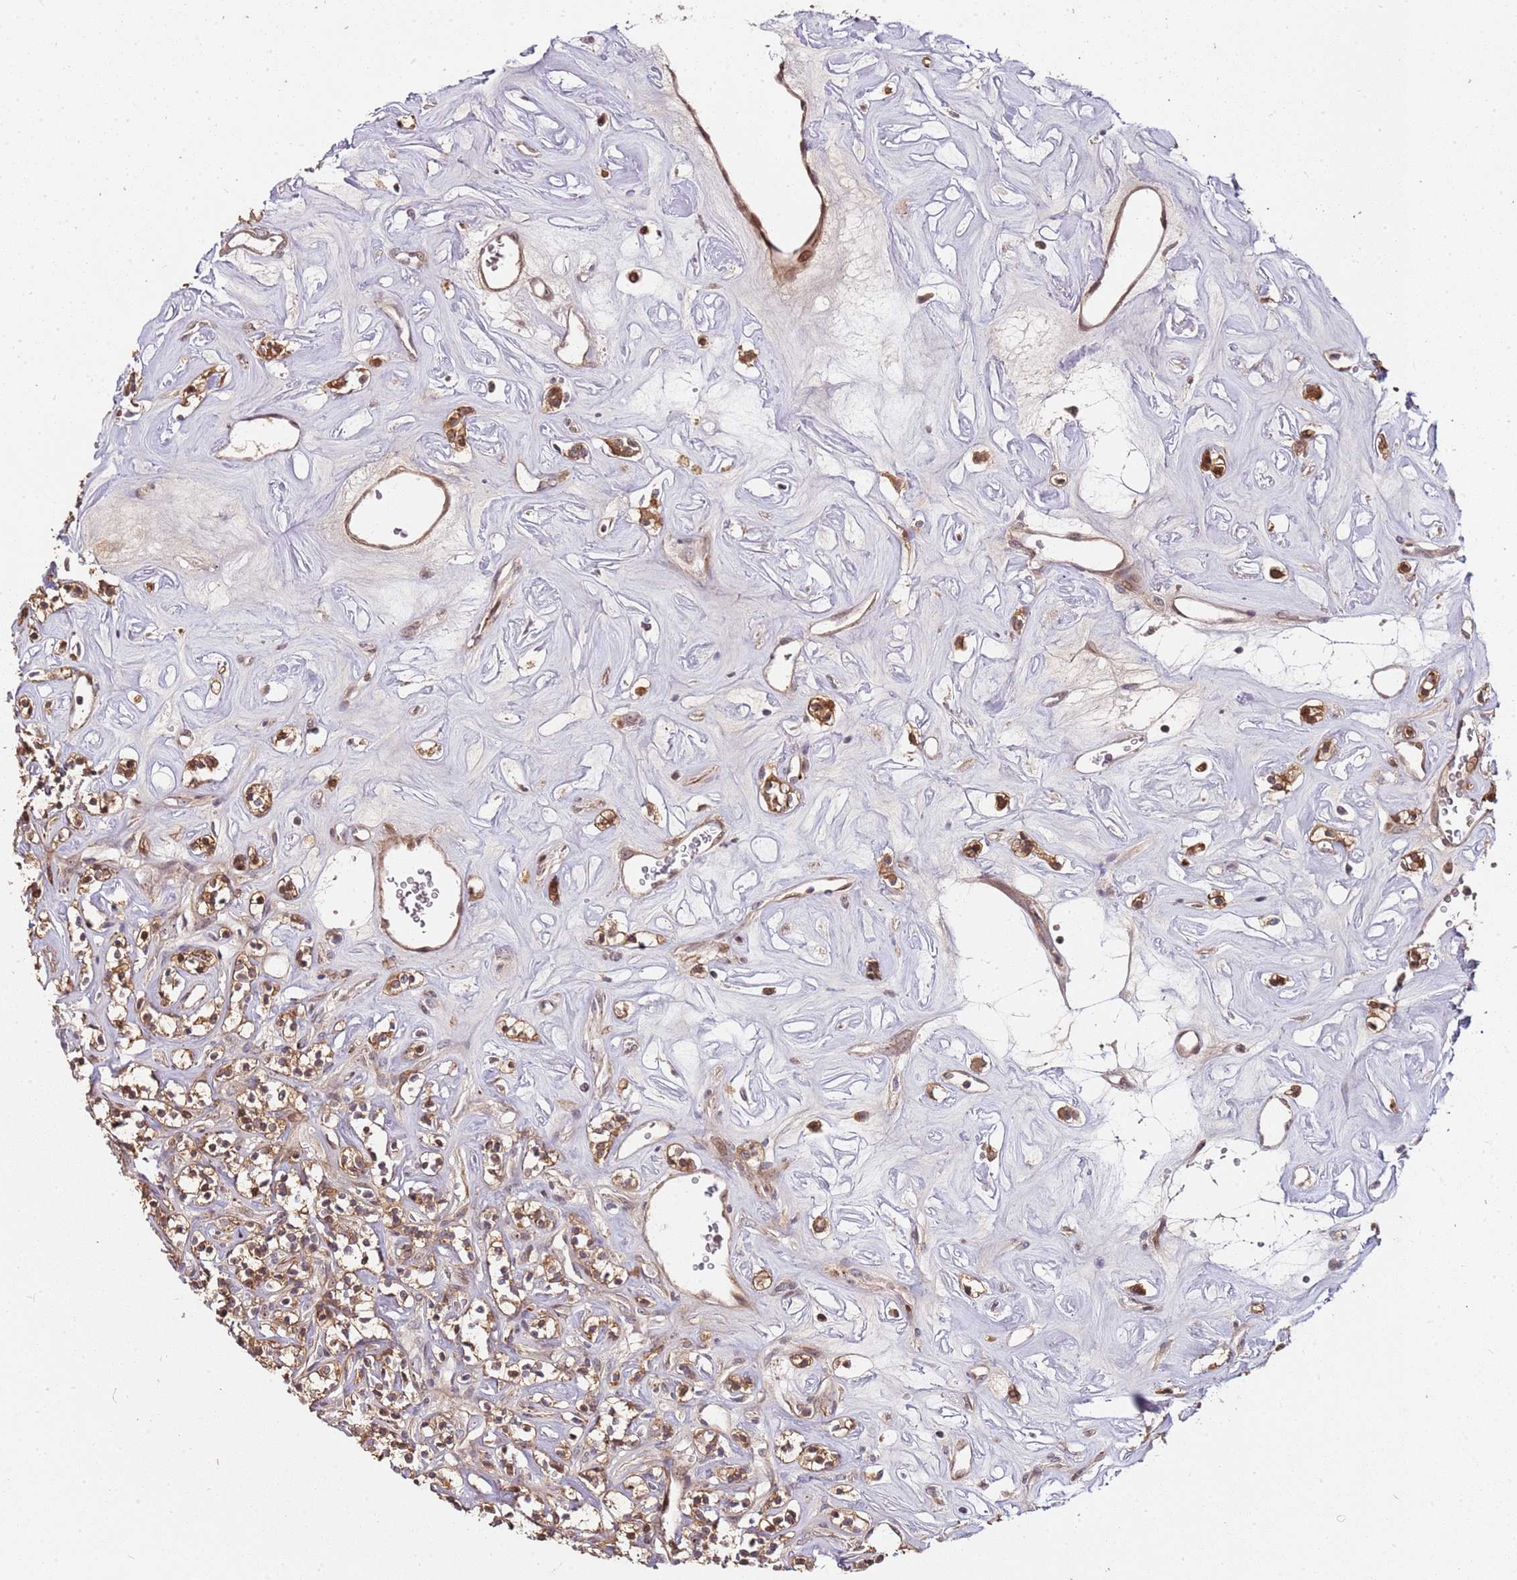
{"staining": {"intensity": "moderate", "quantity": ">75%", "location": "cytoplasmic/membranous,nuclear"}, "tissue": "renal cancer", "cell_type": "Tumor cells", "image_type": "cancer", "snomed": [{"axis": "morphology", "description": "Adenocarcinoma, NOS"}, {"axis": "topography", "description": "Kidney"}], "caption": "Immunohistochemistry histopathology image of neoplastic tissue: renal cancer stained using IHC displays medium levels of moderate protein expression localized specifically in the cytoplasmic/membranous and nuclear of tumor cells, appearing as a cytoplasmic/membranous and nuclear brown color.", "gene": "EDC3", "patient": {"sex": "male", "age": 77}}